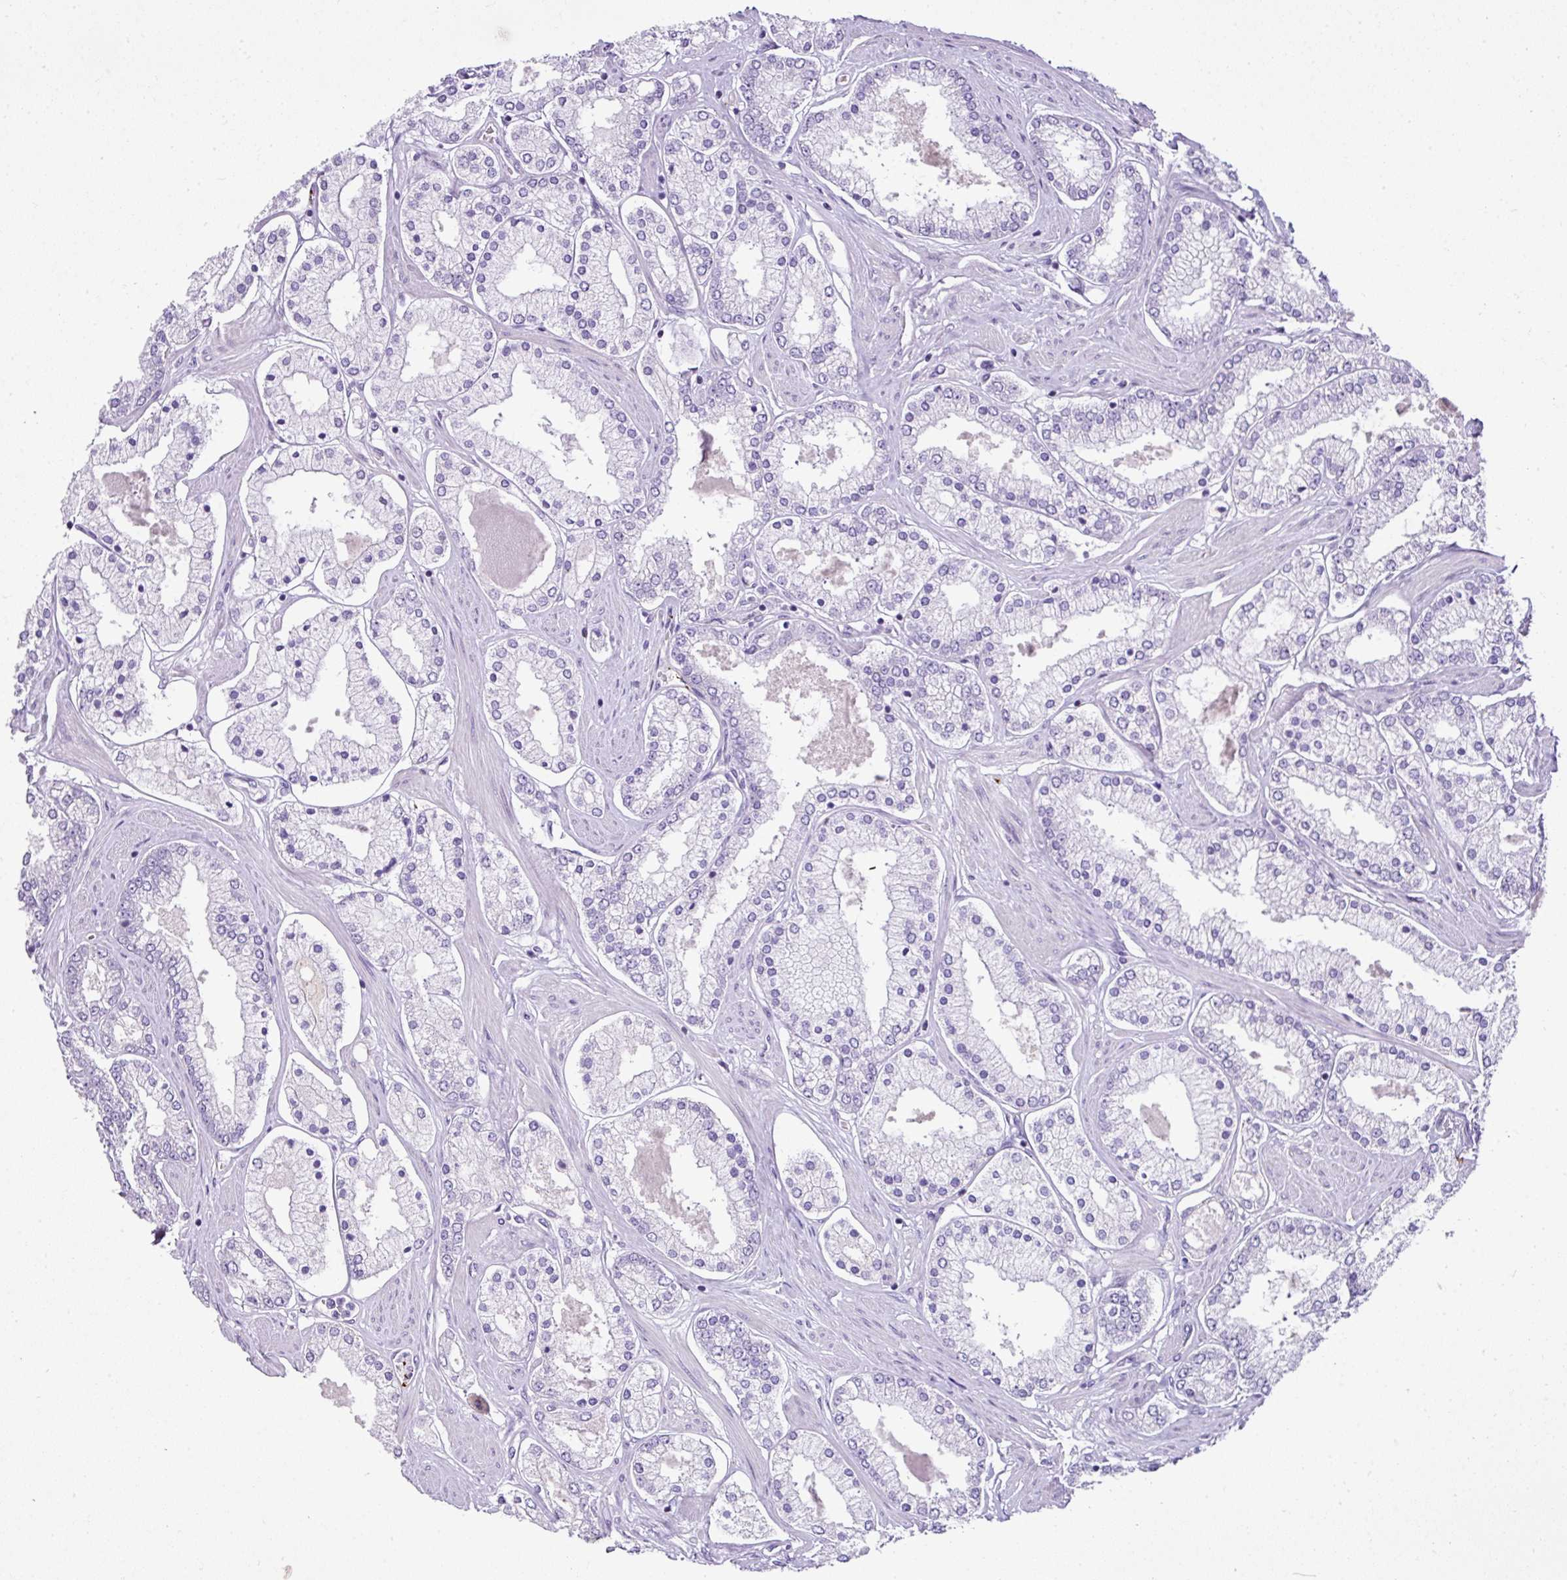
{"staining": {"intensity": "negative", "quantity": "none", "location": "none"}, "tissue": "prostate cancer", "cell_type": "Tumor cells", "image_type": "cancer", "snomed": [{"axis": "morphology", "description": "Adenocarcinoma, Low grade"}, {"axis": "topography", "description": "Prostate"}], "caption": "The IHC micrograph has no significant staining in tumor cells of adenocarcinoma (low-grade) (prostate) tissue.", "gene": "CMTM5", "patient": {"sex": "male", "age": 42}}